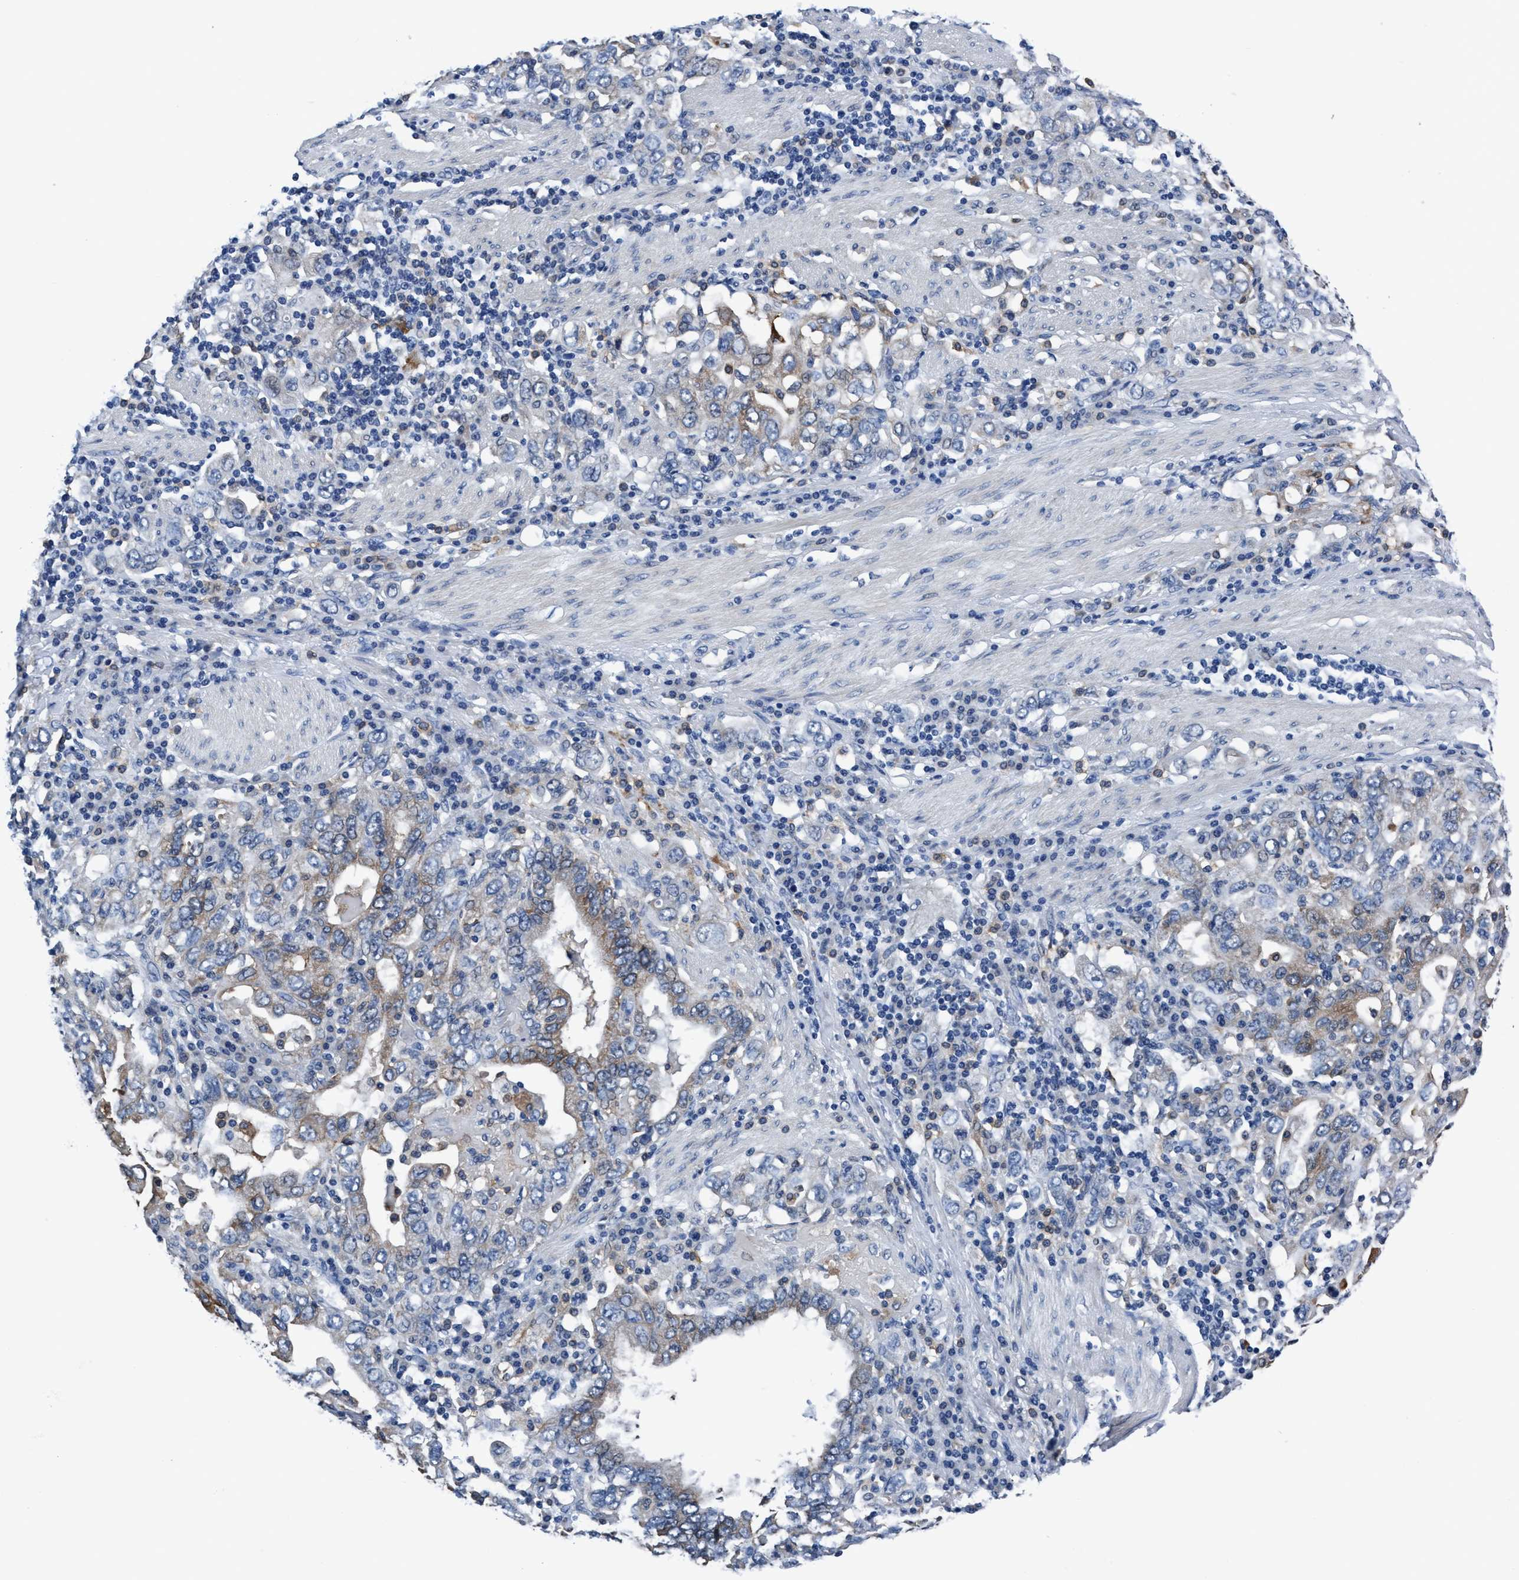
{"staining": {"intensity": "weak", "quantity": "25%-75%", "location": "cytoplasmic/membranous"}, "tissue": "stomach cancer", "cell_type": "Tumor cells", "image_type": "cancer", "snomed": [{"axis": "morphology", "description": "Adenocarcinoma, NOS"}, {"axis": "topography", "description": "Stomach, upper"}], "caption": "Stomach adenocarcinoma was stained to show a protein in brown. There is low levels of weak cytoplasmic/membranous positivity in approximately 25%-75% of tumor cells.", "gene": "TMEM94", "patient": {"sex": "male", "age": 62}}